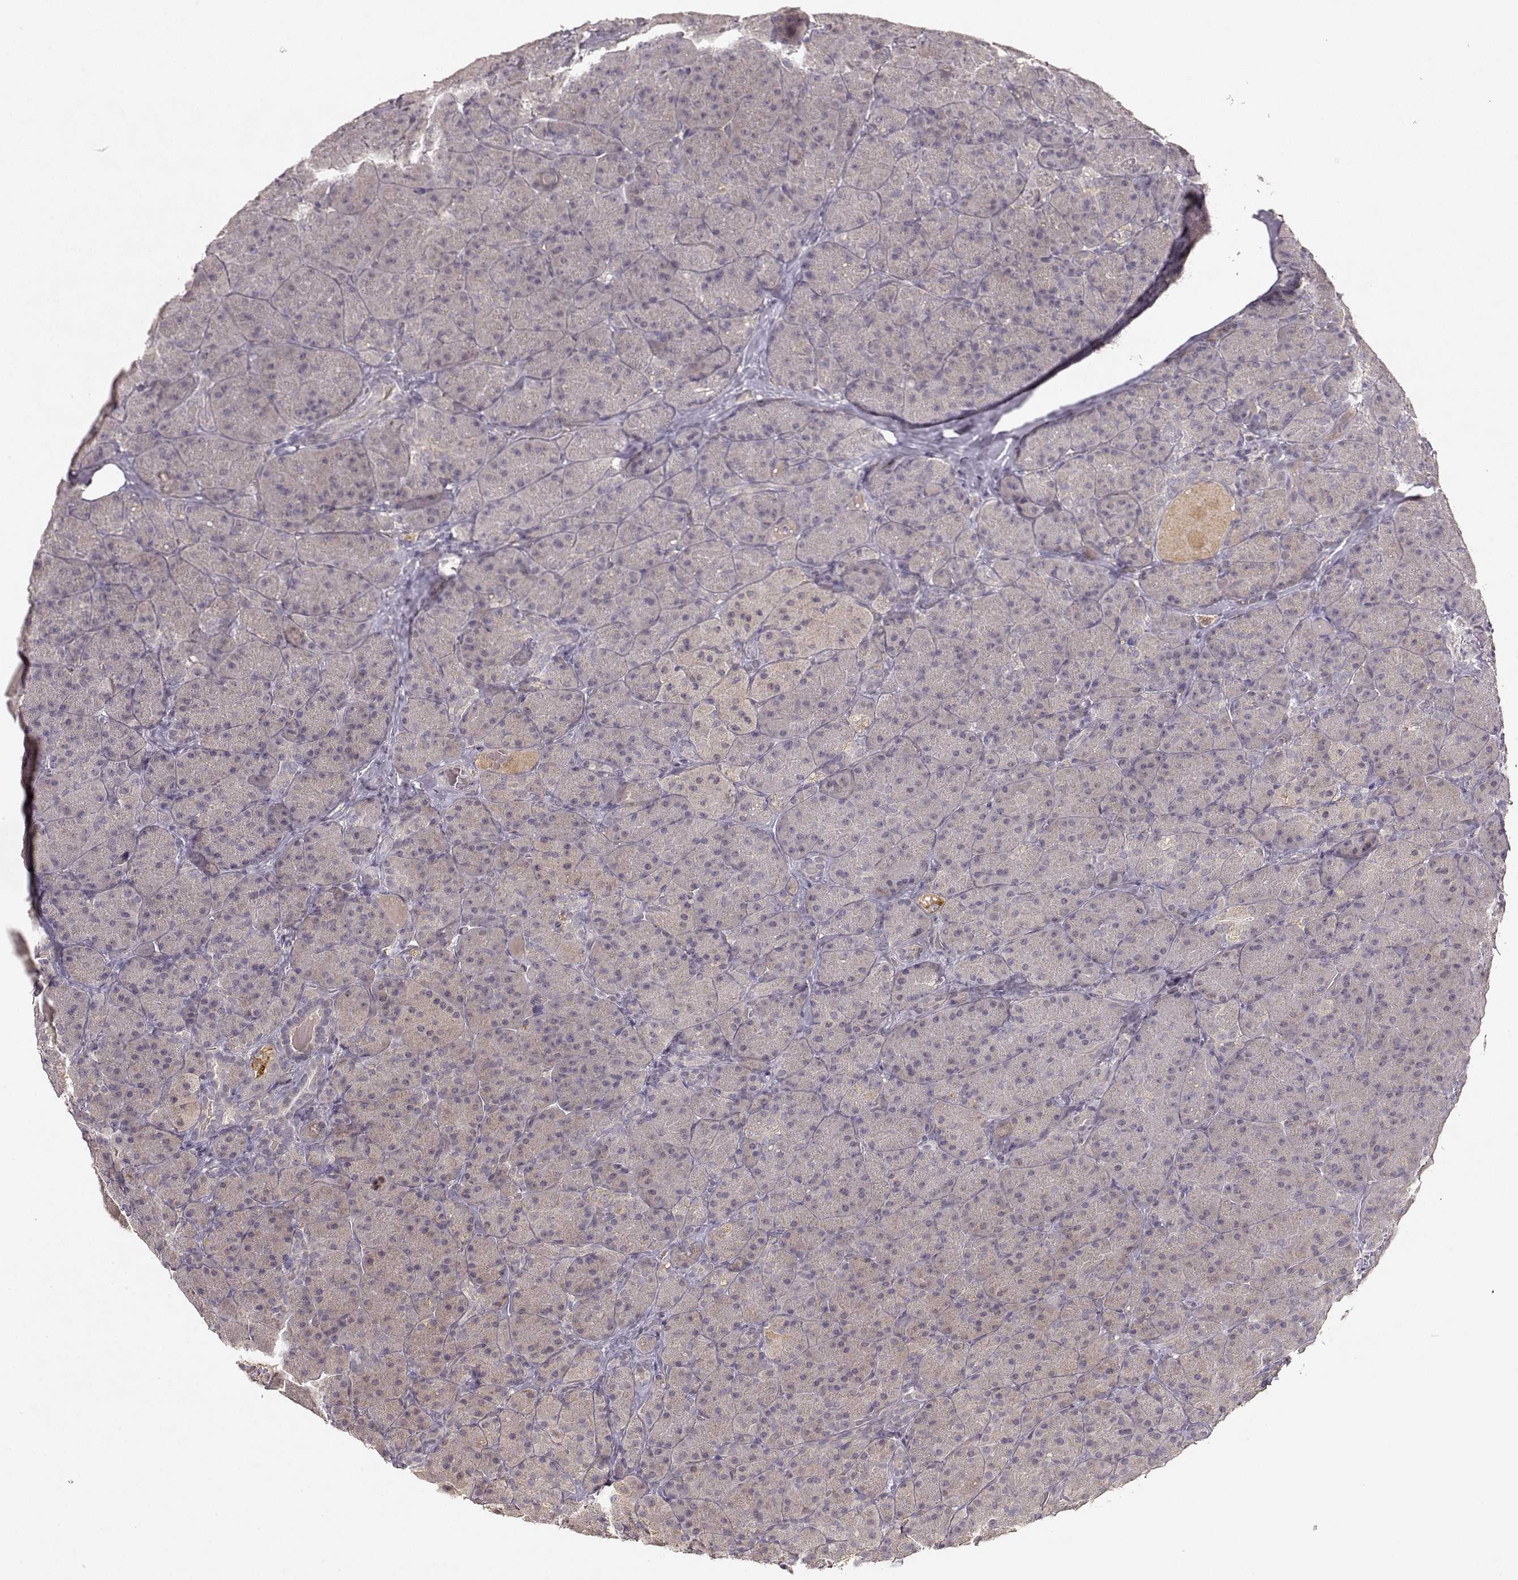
{"staining": {"intensity": "weak", "quantity": "25%-75%", "location": "cytoplasmic/membranous"}, "tissue": "pancreas", "cell_type": "Exocrine glandular cells", "image_type": "normal", "snomed": [{"axis": "morphology", "description": "Normal tissue, NOS"}, {"axis": "topography", "description": "Pancreas"}], "caption": "Immunohistochemical staining of benign human pancreas shows low levels of weak cytoplasmic/membranous staining in about 25%-75% of exocrine glandular cells.", "gene": "LAMC2", "patient": {"sex": "male", "age": 57}}